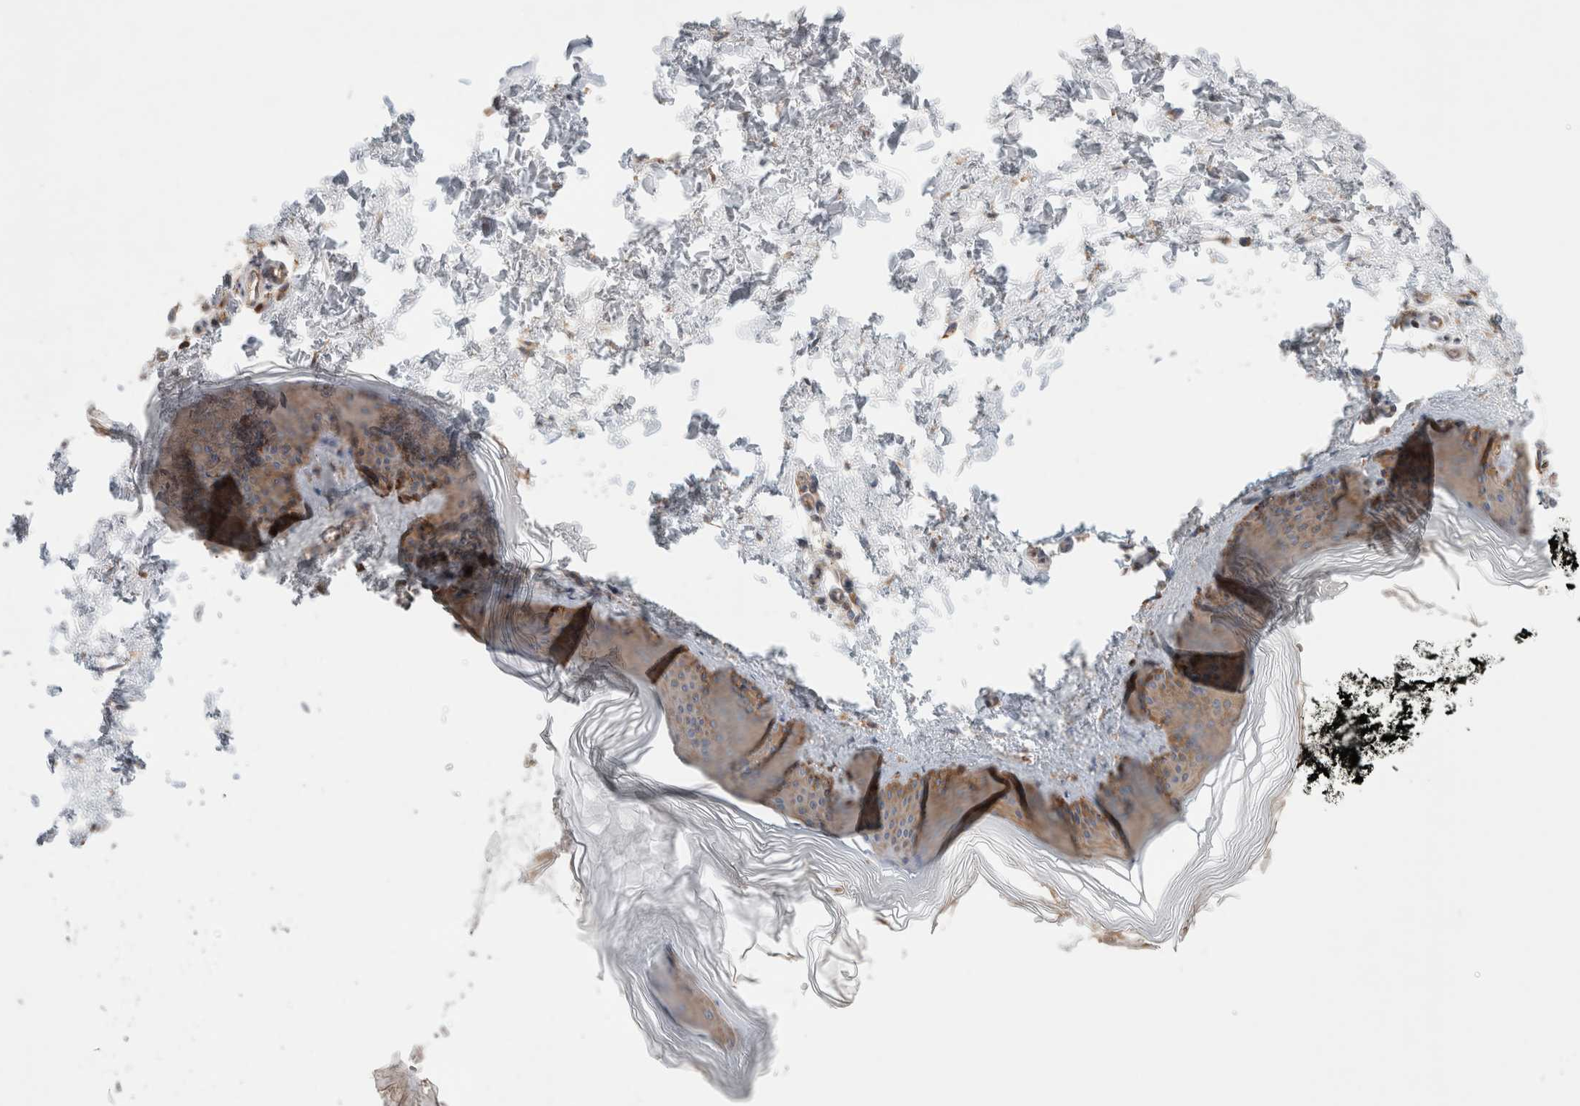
{"staining": {"intensity": "weak", "quantity": "25%-75%", "location": "cytoplasmic/membranous"}, "tissue": "skin", "cell_type": "Fibroblasts", "image_type": "normal", "snomed": [{"axis": "morphology", "description": "Normal tissue, NOS"}, {"axis": "topography", "description": "Skin"}], "caption": "DAB (3,3'-diaminobenzidine) immunohistochemical staining of normal human skin demonstrates weak cytoplasmic/membranous protein staining in approximately 25%-75% of fibroblasts. (Stains: DAB (3,3'-diaminobenzidine) in brown, nuclei in blue, Microscopy: brightfield microscopy at high magnification).", "gene": "KLHL14", "patient": {"sex": "female", "age": 27}}